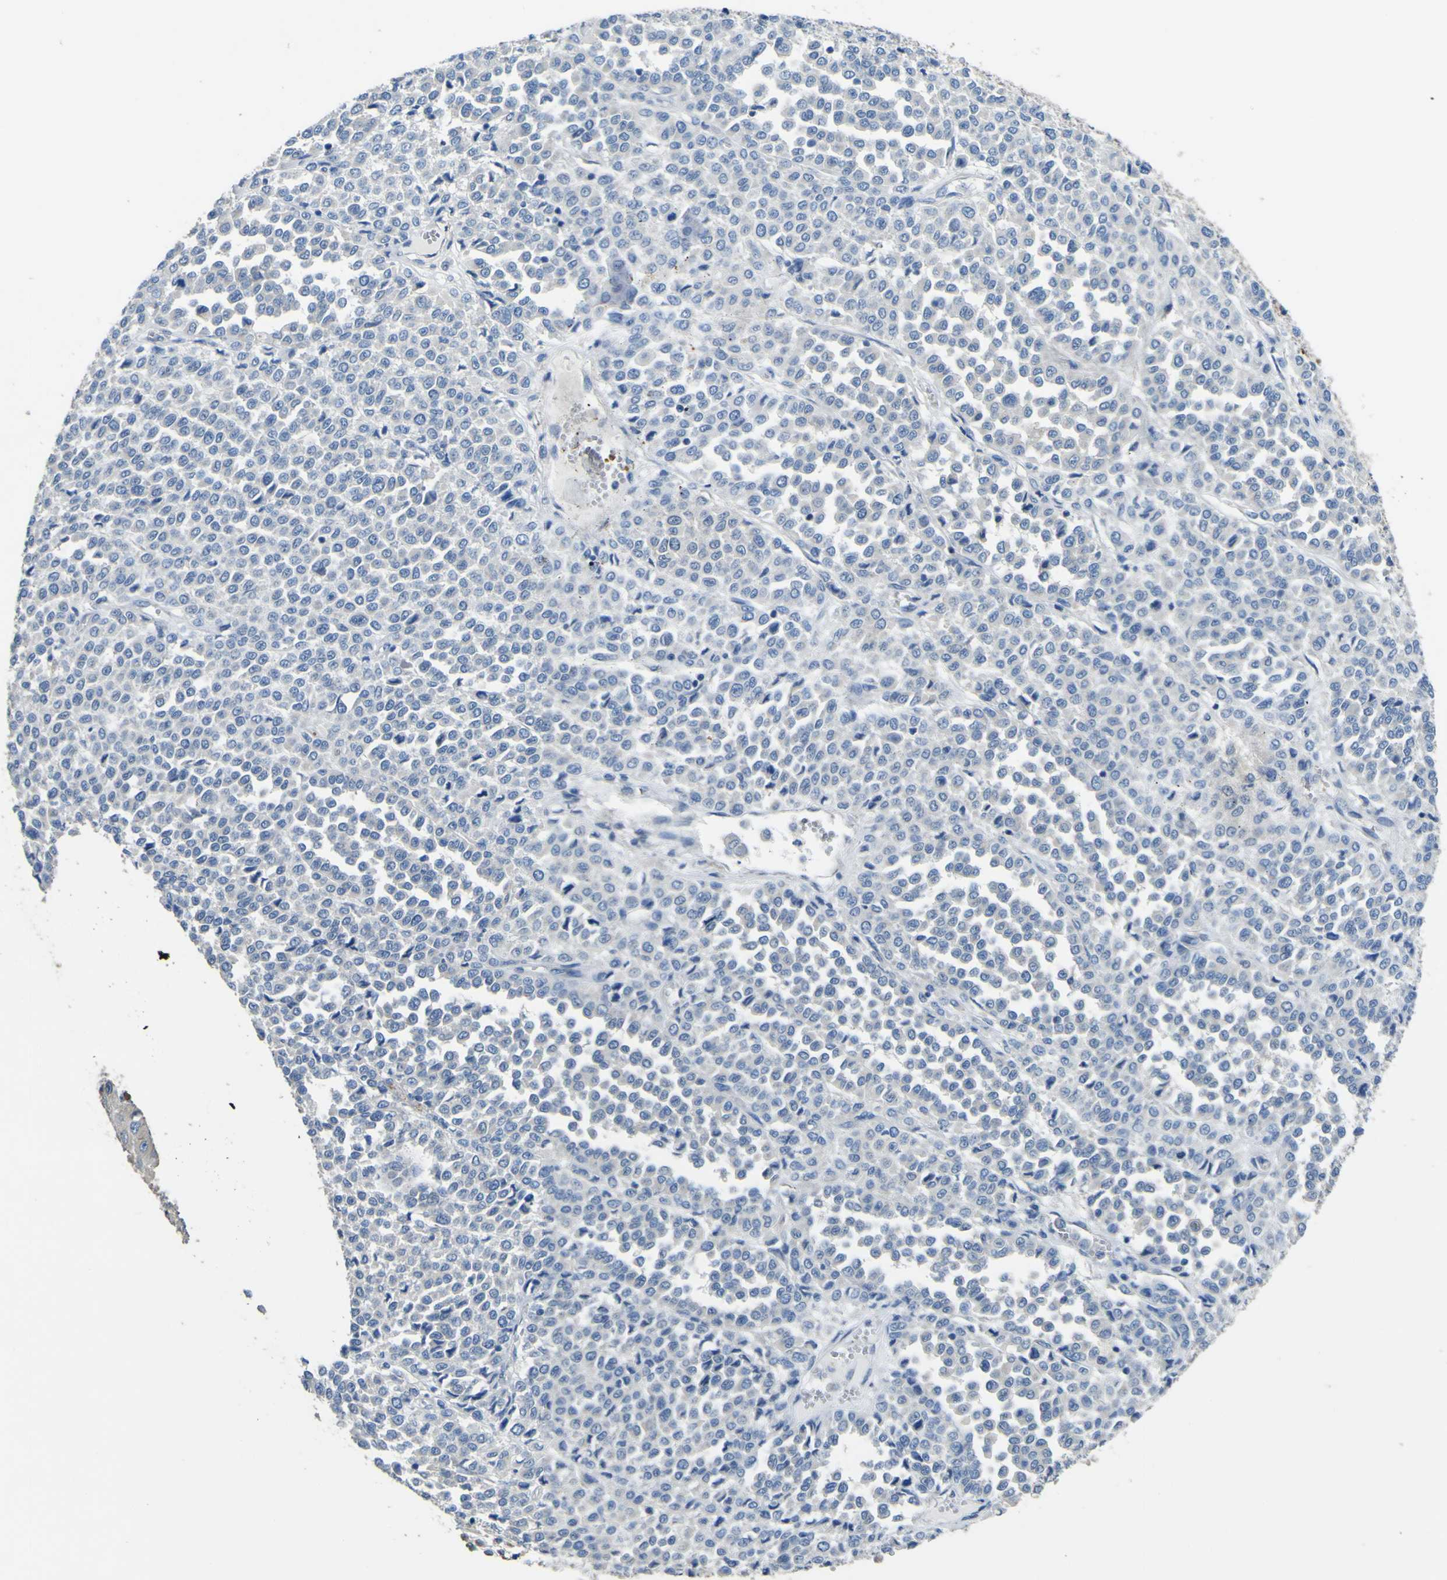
{"staining": {"intensity": "negative", "quantity": "none", "location": "none"}, "tissue": "melanoma", "cell_type": "Tumor cells", "image_type": "cancer", "snomed": [{"axis": "morphology", "description": "Malignant melanoma, Metastatic site"}, {"axis": "topography", "description": "Pancreas"}], "caption": "This image is of melanoma stained with immunohistochemistry to label a protein in brown with the nuclei are counter-stained blue. There is no staining in tumor cells. (Stains: DAB (3,3'-diaminobenzidine) immunohistochemistry (IHC) with hematoxylin counter stain, Microscopy: brightfield microscopy at high magnification).", "gene": "ALDH18A1", "patient": {"sex": "female", "age": 30}}